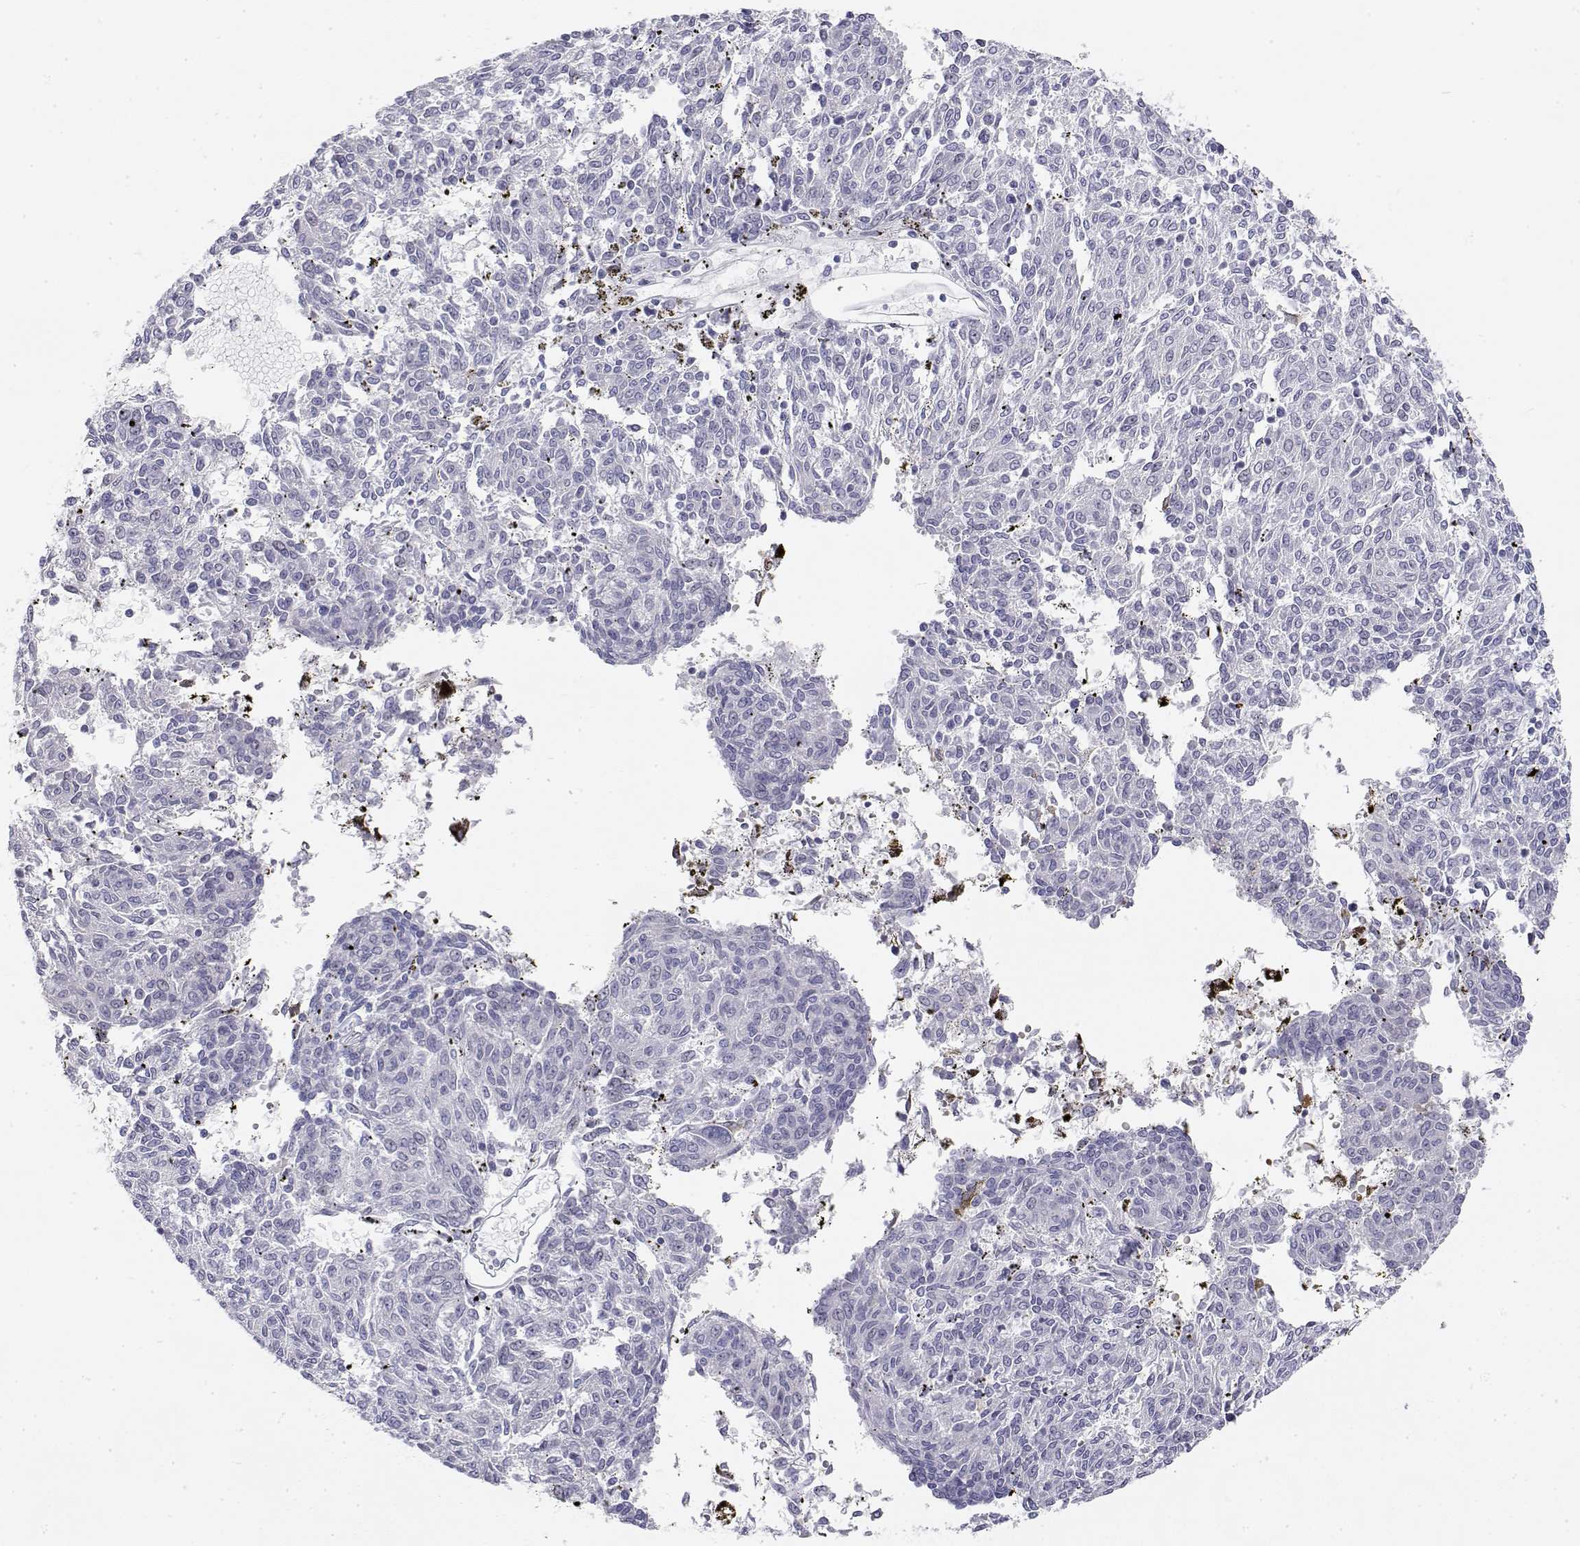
{"staining": {"intensity": "negative", "quantity": "none", "location": "none"}, "tissue": "melanoma", "cell_type": "Tumor cells", "image_type": "cancer", "snomed": [{"axis": "morphology", "description": "Malignant melanoma, NOS"}, {"axis": "topography", "description": "Skin"}], "caption": "IHC micrograph of human malignant melanoma stained for a protein (brown), which demonstrates no positivity in tumor cells. (DAB (3,3'-diaminobenzidine) immunohistochemistry with hematoxylin counter stain).", "gene": "MISP", "patient": {"sex": "female", "age": 72}}